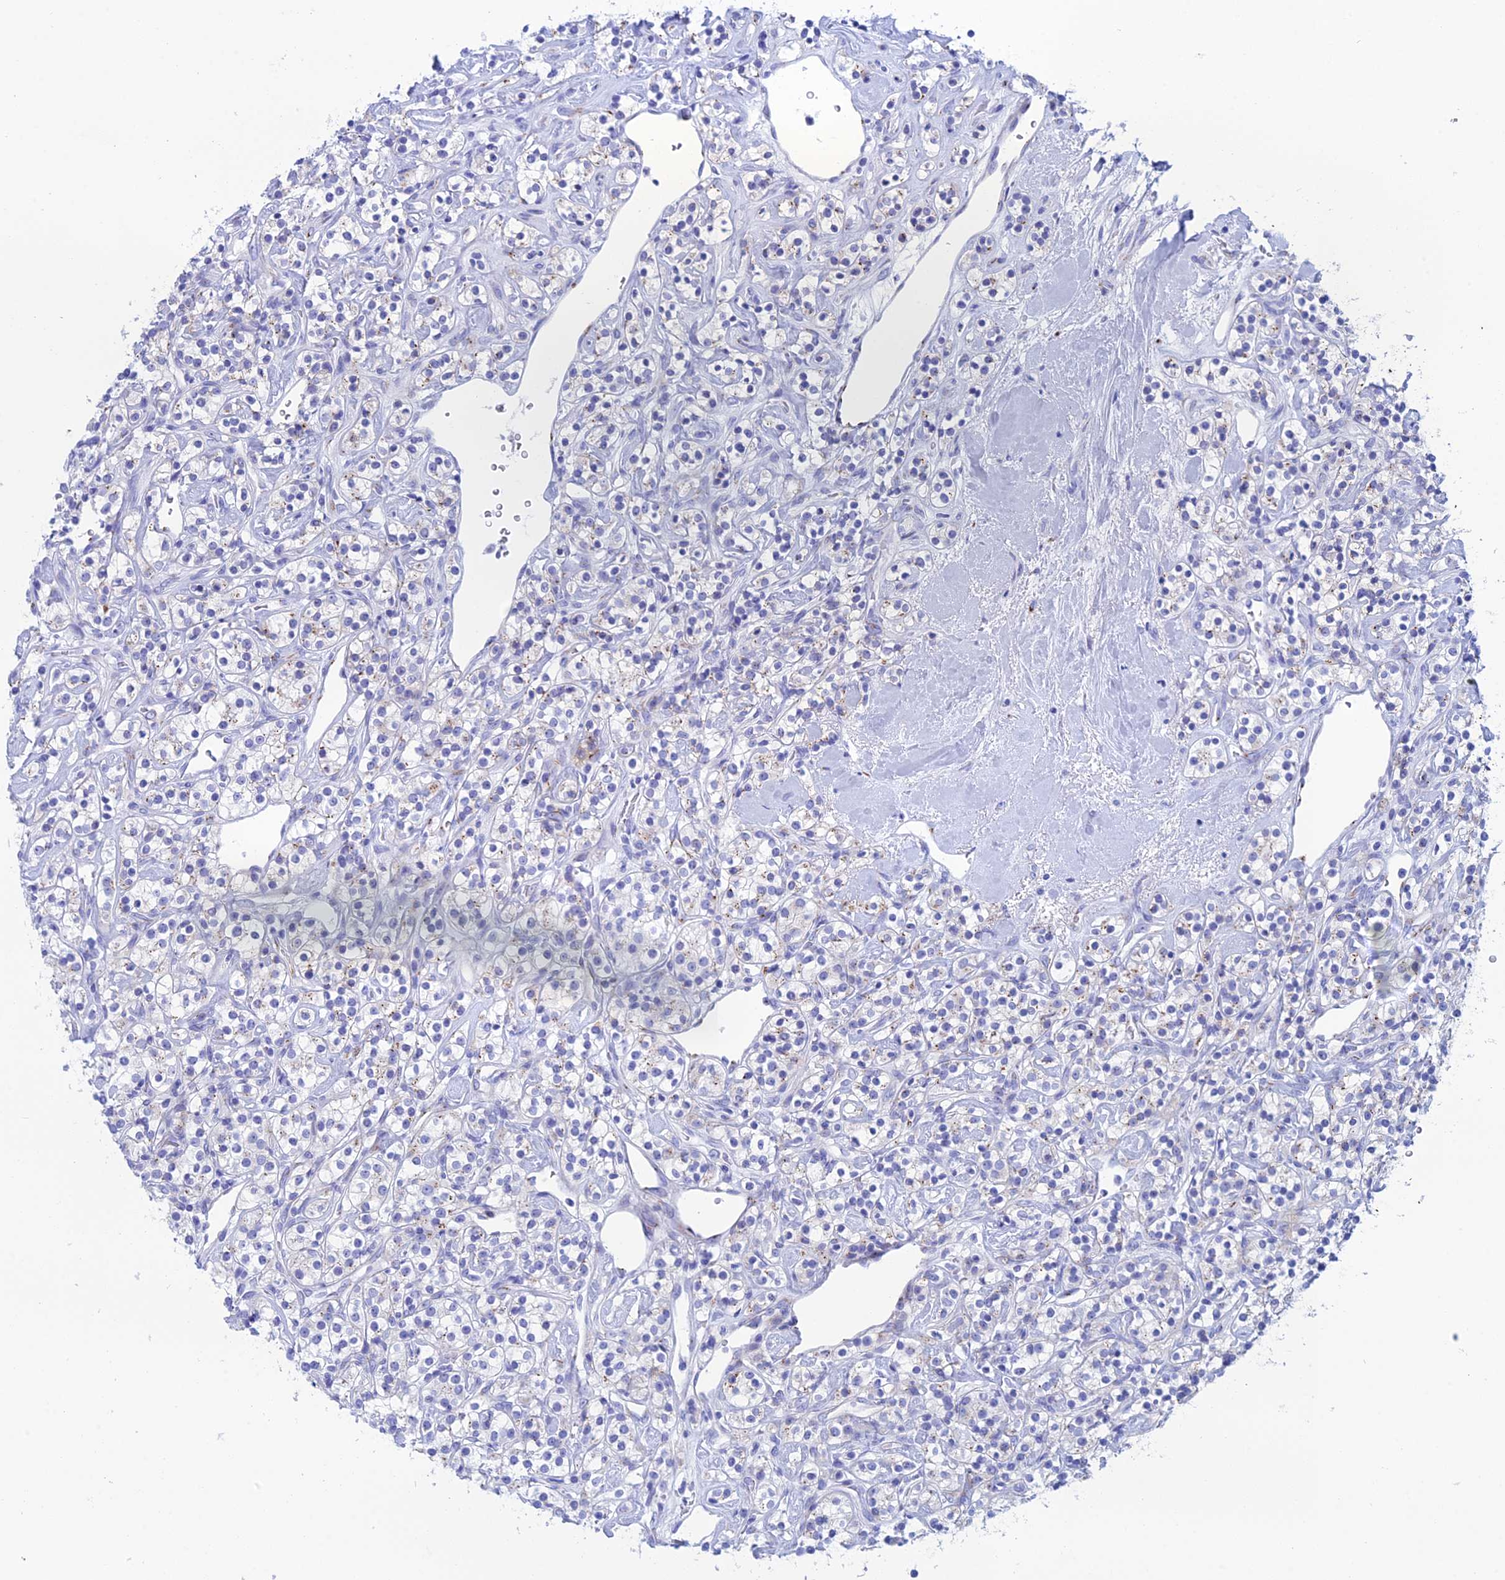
{"staining": {"intensity": "negative", "quantity": "none", "location": "none"}, "tissue": "renal cancer", "cell_type": "Tumor cells", "image_type": "cancer", "snomed": [{"axis": "morphology", "description": "Adenocarcinoma, NOS"}, {"axis": "topography", "description": "Kidney"}], "caption": "Micrograph shows no protein staining in tumor cells of renal adenocarcinoma tissue. (DAB (3,3'-diaminobenzidine) IHC visualized using brightfield microscopy, high magnification).", "gene": "ERICH4", "patient": {"sex": "male", "age": 77}}